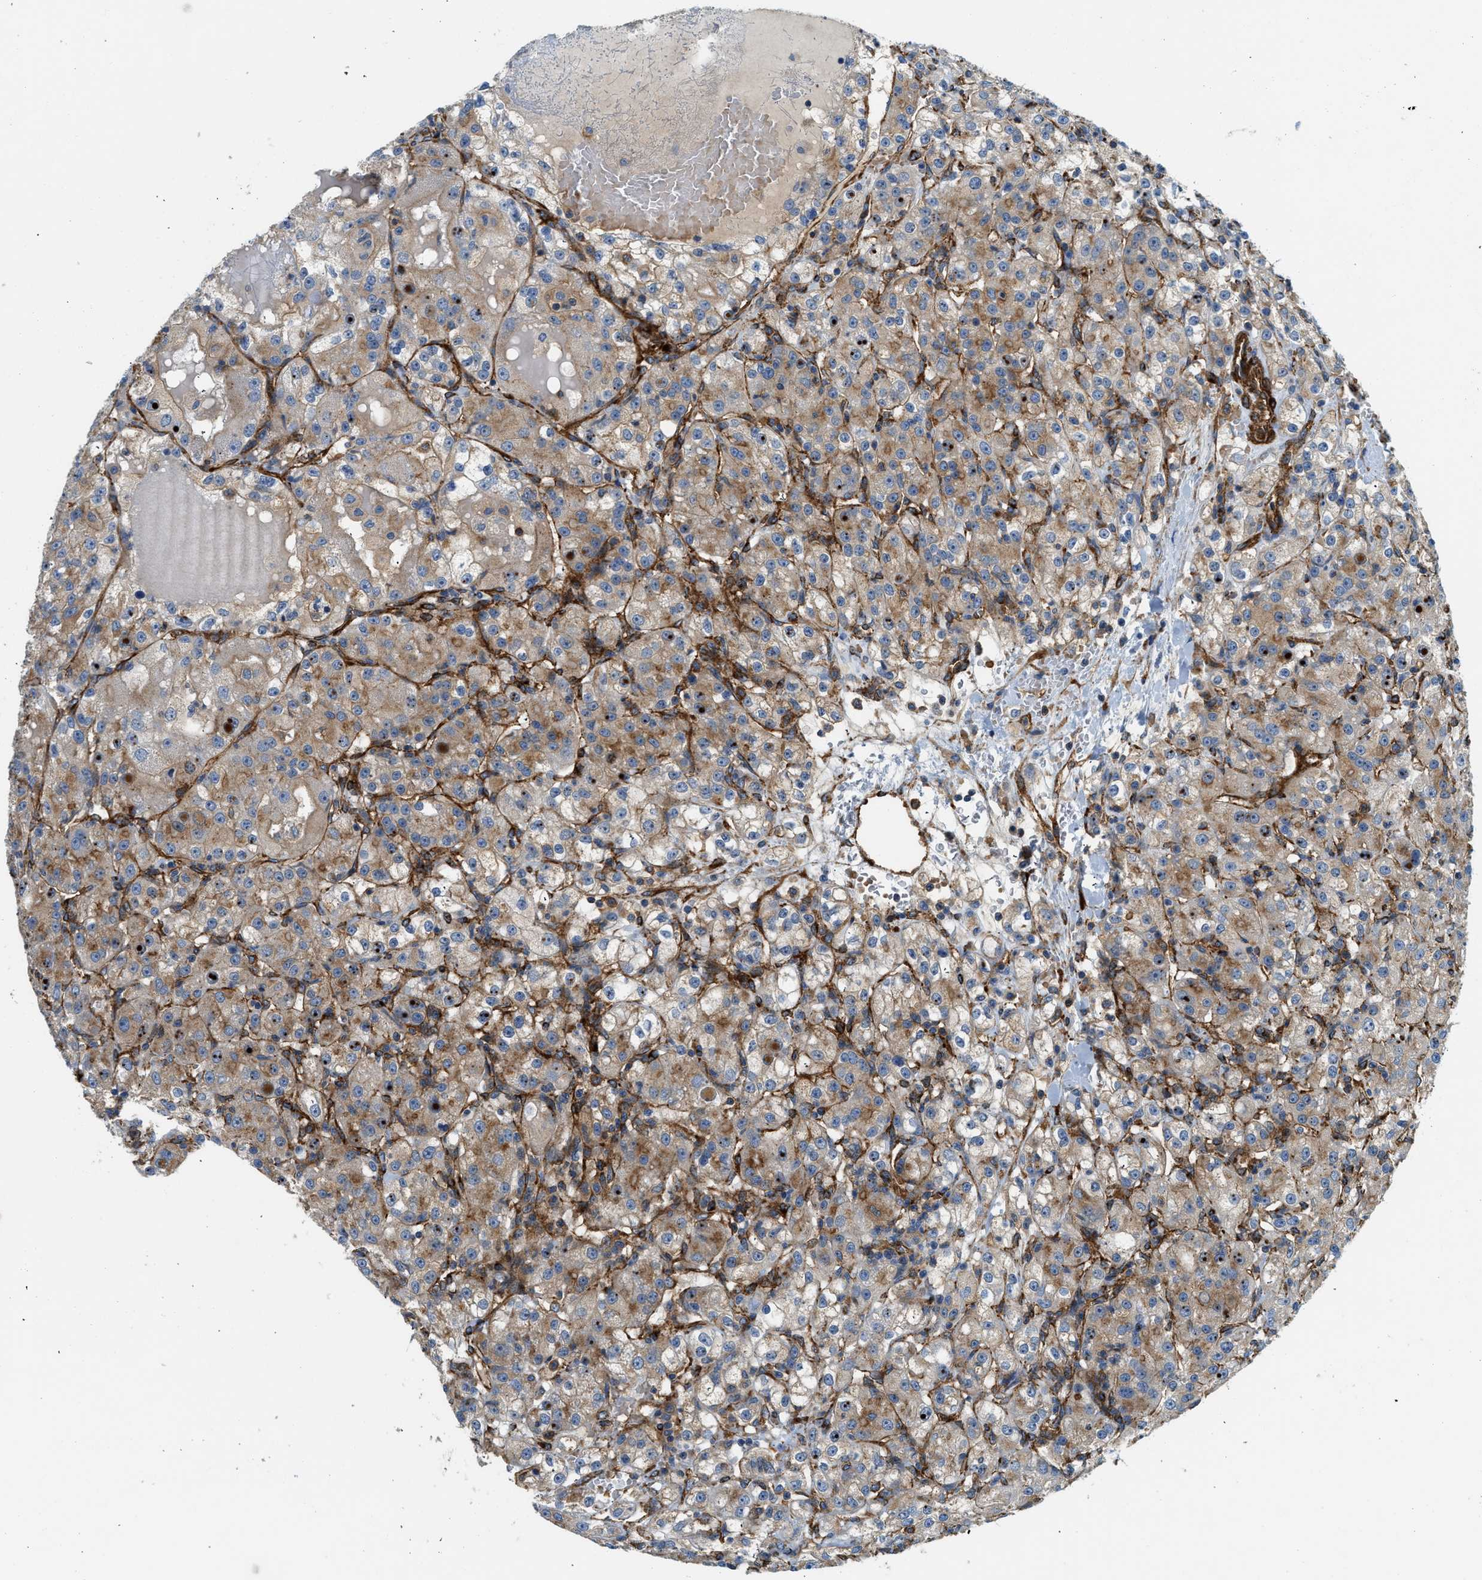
{"staining": {"intensity": "moderate", "quantity": "25%-75%", "location": "cytoplasmic/membranous"}, "tissue": "renal cancer", "cell_type": "Tumor cells", "image_type": "cancer", "snomed": [{"axis": "morphology", "description": "Normal tissue, NOS"}, {"axis": "morphology", "description": "Adenocarcinoma, NOS"}, {"axis": "topography", "description": "Kidney"}], "caption": "A histopathology image of human renal adenocarcinoma stained for a protein shows moderate cytoplasmic/membranous brown staining in tumor cells.", "gene": "HIP1", "patient": {"sex": "male", "age": 61}}